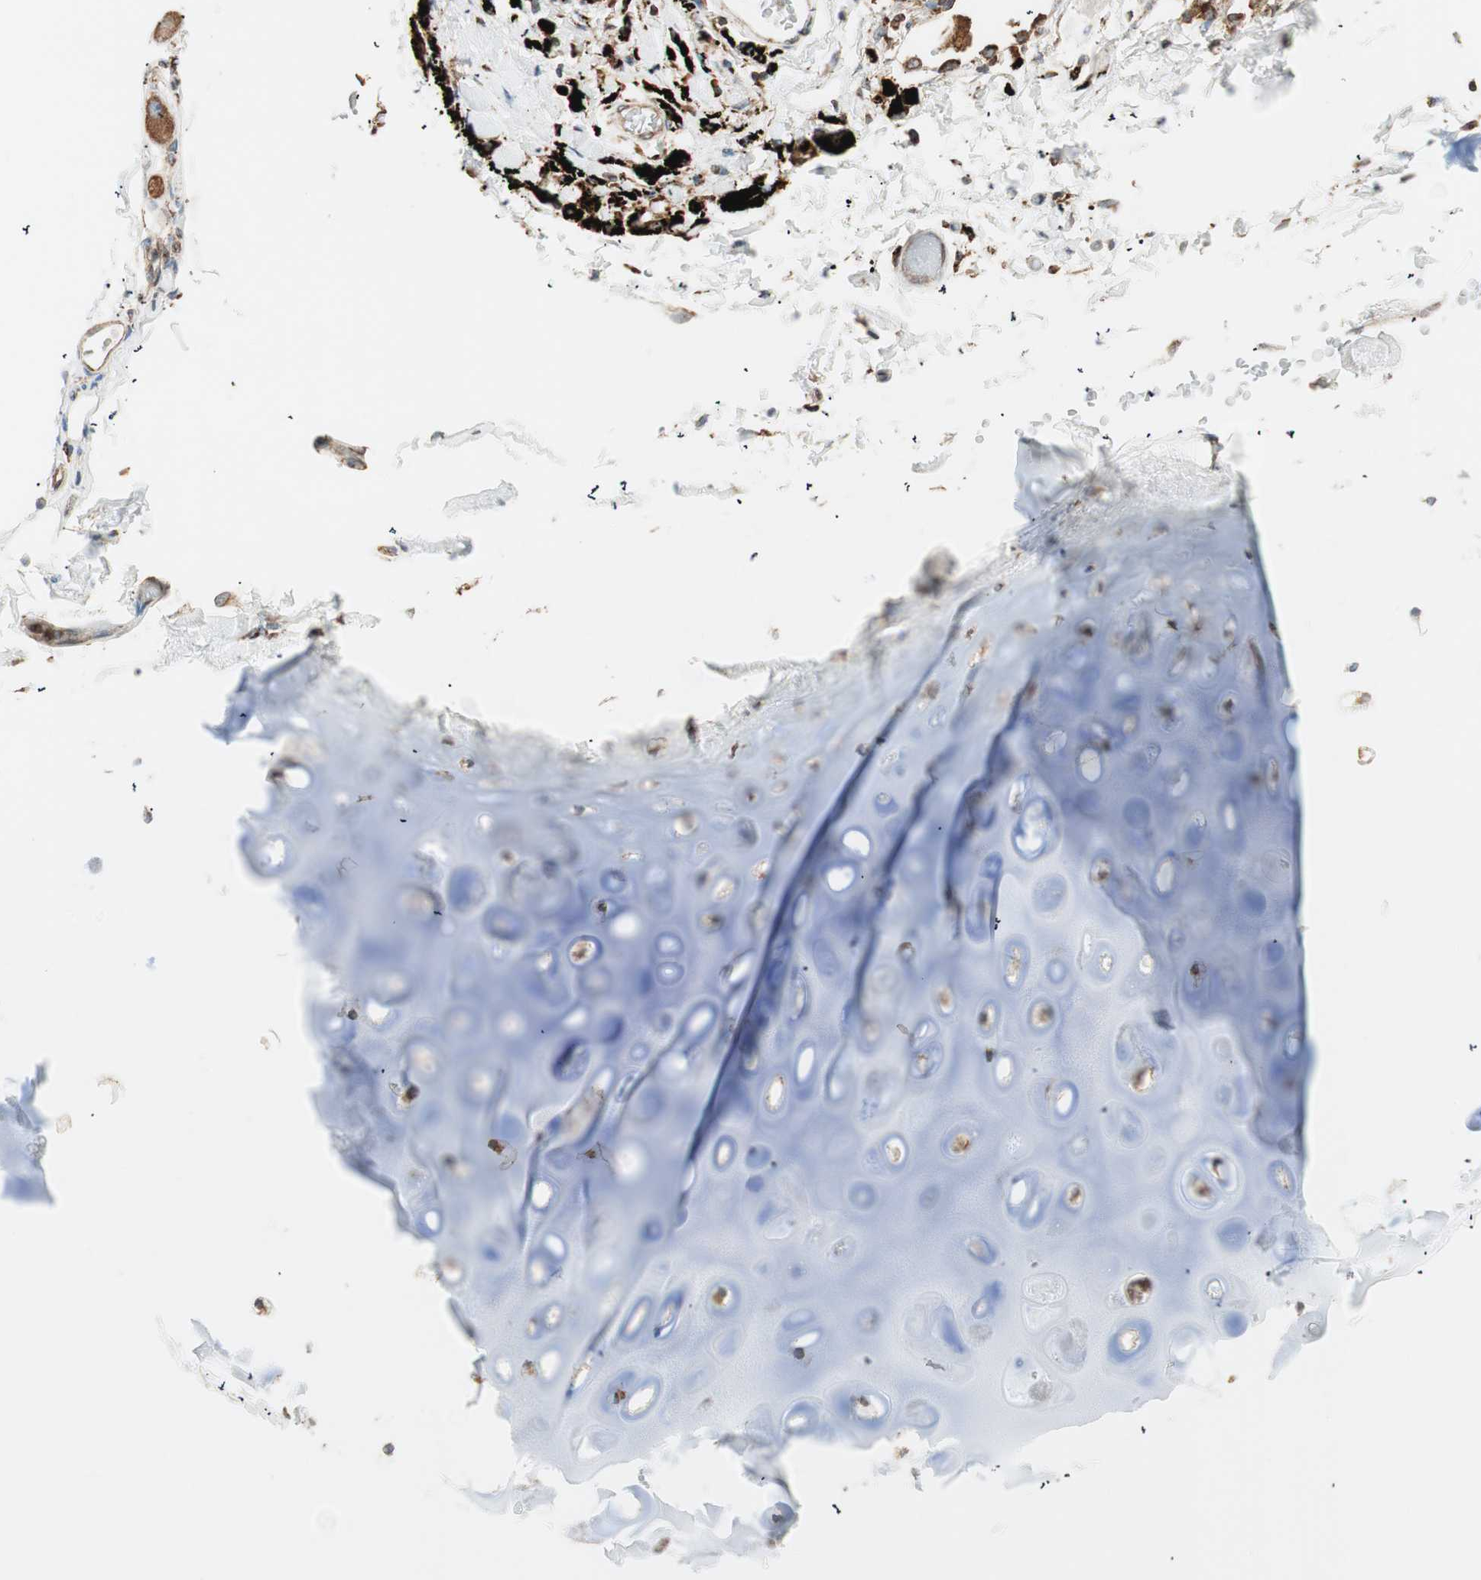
{"staining": {"intensity": "weak", "quantity": ">75%", "location": "cytoplasmic/membranous"}, "tissue": "adipose tissue", "cell_type": "Adipocytes", "image_type": "normal", "snomed": [{"axis": "morphology", "description": "Normal tissue, NOS"}, {"axis": "topography", "description": "Cartilage tissue"}, {"axis": "topography", "description": "Bronchus"}], "caption": "Protein expression analysis of benign human adipose tissue reveals weak cytoplasmic/membranous expression in approximately >75% of adipocytes. (IHC, brightfield microscopy, high magnification).", "gene": "PRKCSH", "patient": {"sex": "female", "age": 73}}